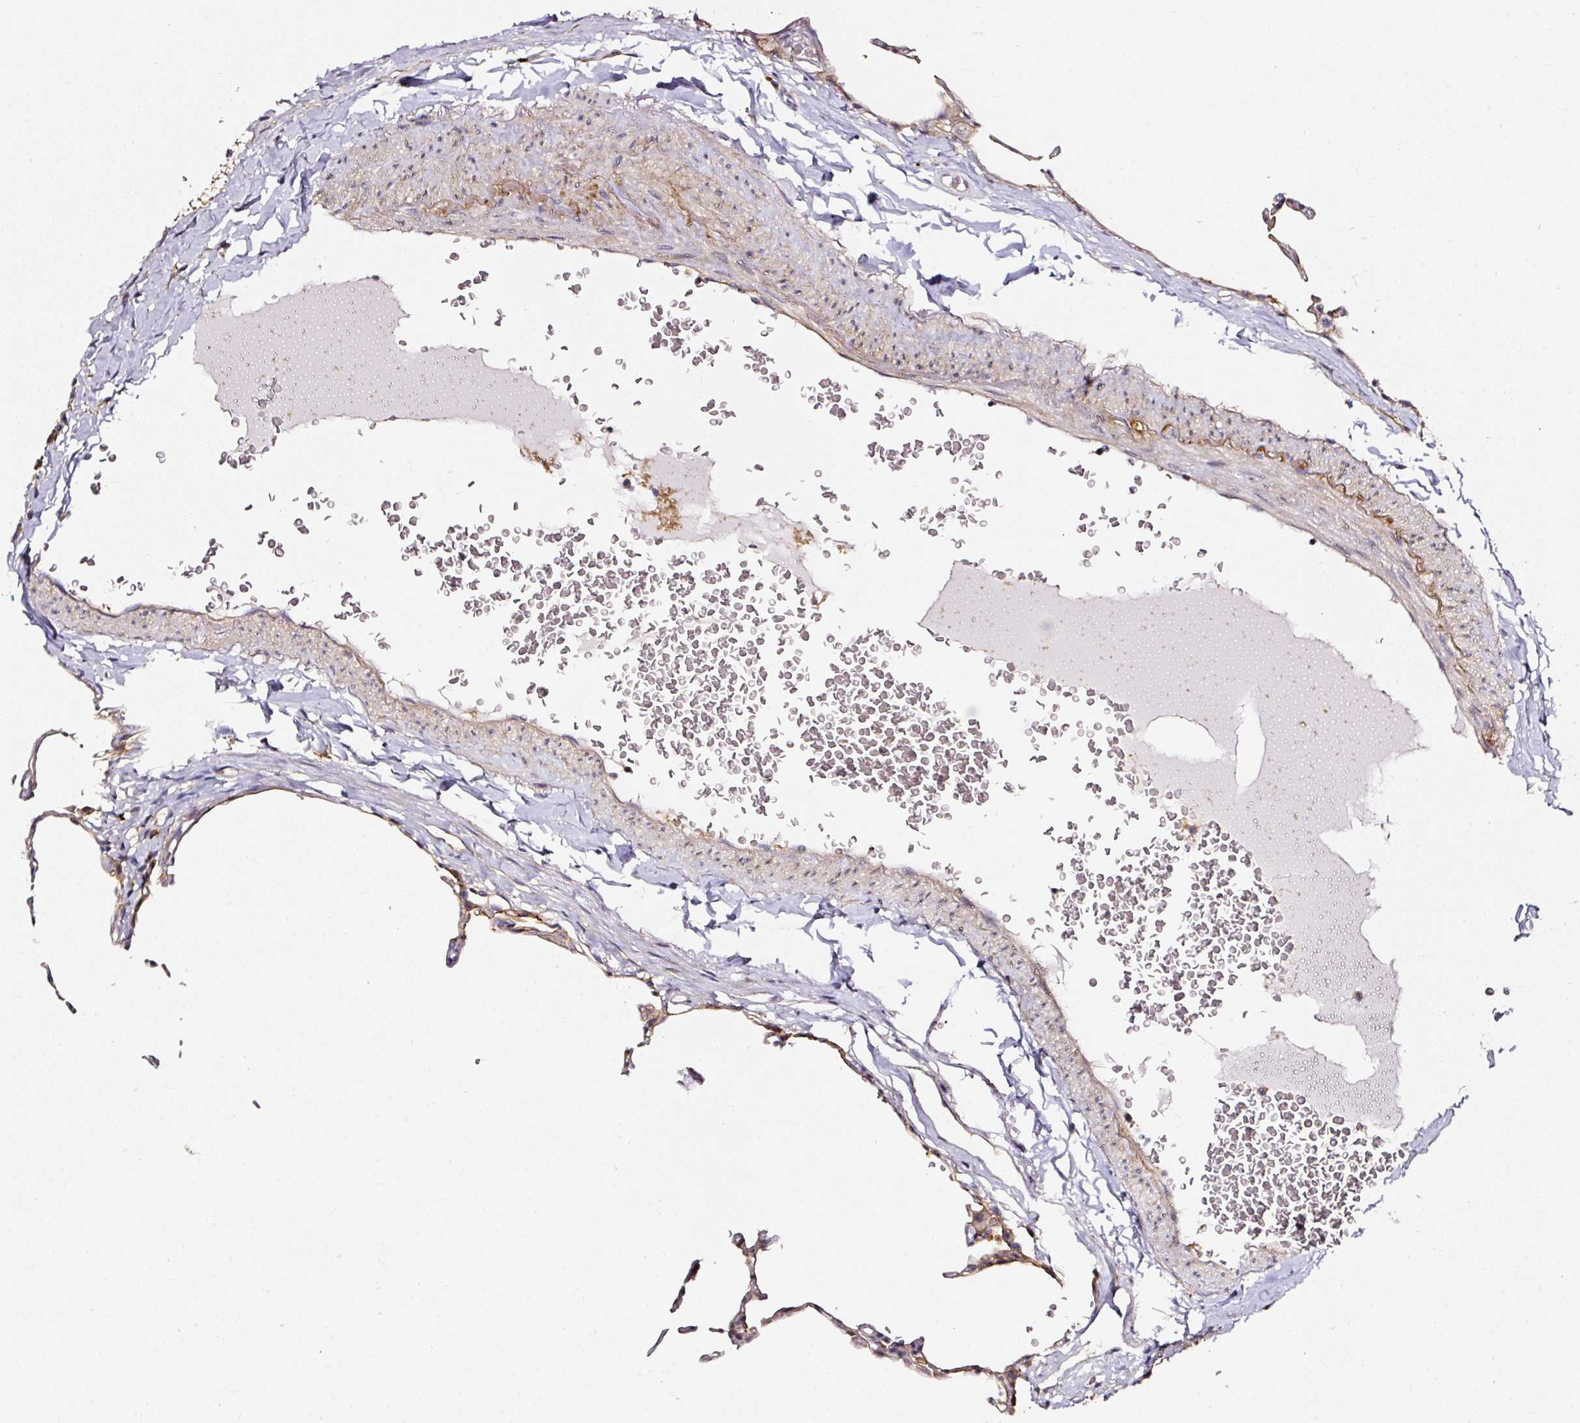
{"staining": {"intensity": "weak", "quantity": "<25%", "location": "cytoplasmic/membranous"}, "tissue": "lung", "cell_type": "Alveolar cells", "image_type": "normal", "snomed": [{"axis": "morphology", "description": "Normal tissue, NOS"}, {"axis": "topography", "description": "Lung"}], "caption": "Immunohistochemistry (IHC) histopathology image of benign lung stained for a protein (brown), which displays no expression in alveolar cells.", "gene": "CD47", "patient": {"sex": "female", "age": 57}}